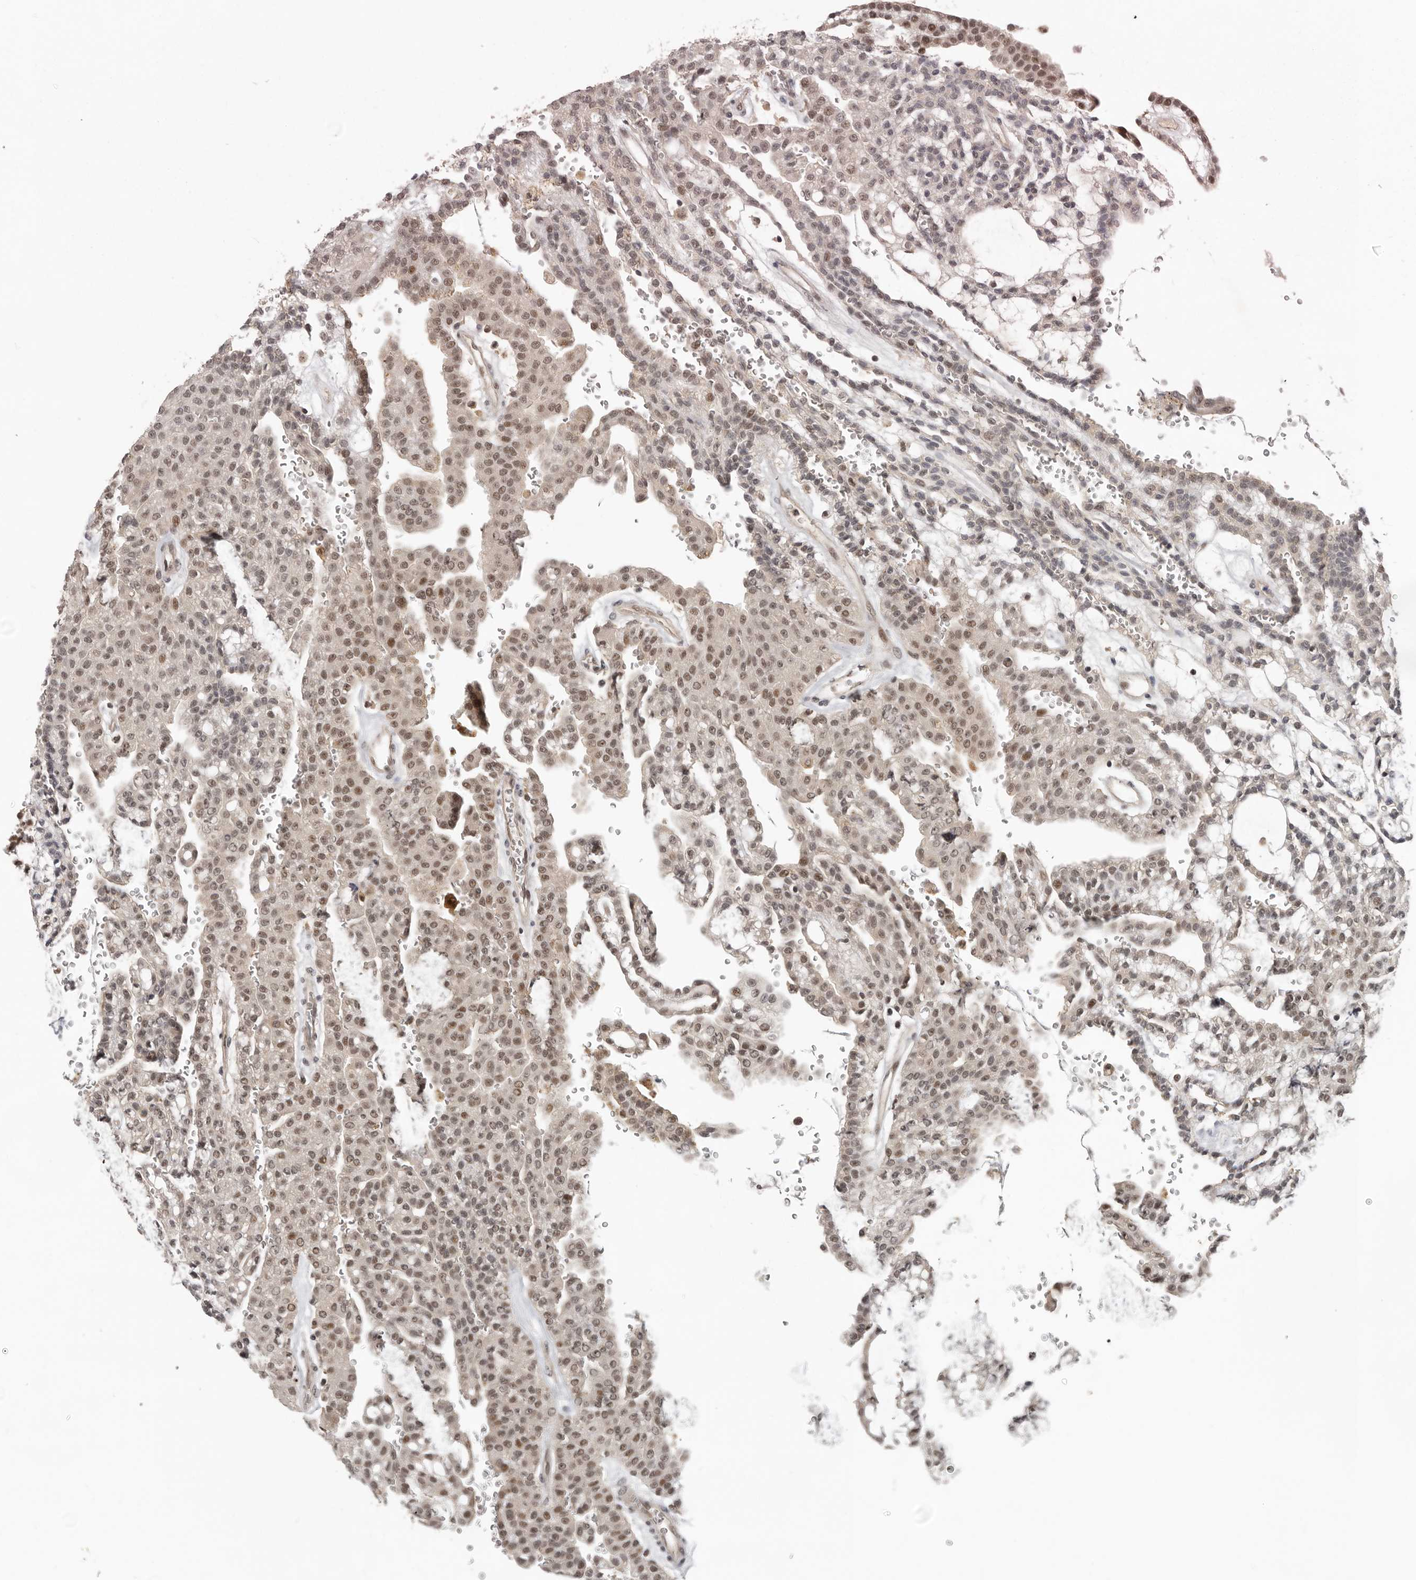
{"staining": {"intensity": "moderate", "quantity": ">75%", "location": "nuclear"}, "tissue": "renal cancer", "cell_type": "Tumor cells", "image_type": "cancer", "snomed": [{"axis": "morphology", "description": "Adenocarcinoma, NOS"}, {"axis": "topography", "description": "Kidney"}], "caption": "Adenocarcinoma (renal) stained for a protein displays moderate nuclear positivity in tumor cells. (Brightfield microscopy of DAB IHC at high magnification).", "gene": "BRCA2", "patient": {"sex": "male", "age": 63}}